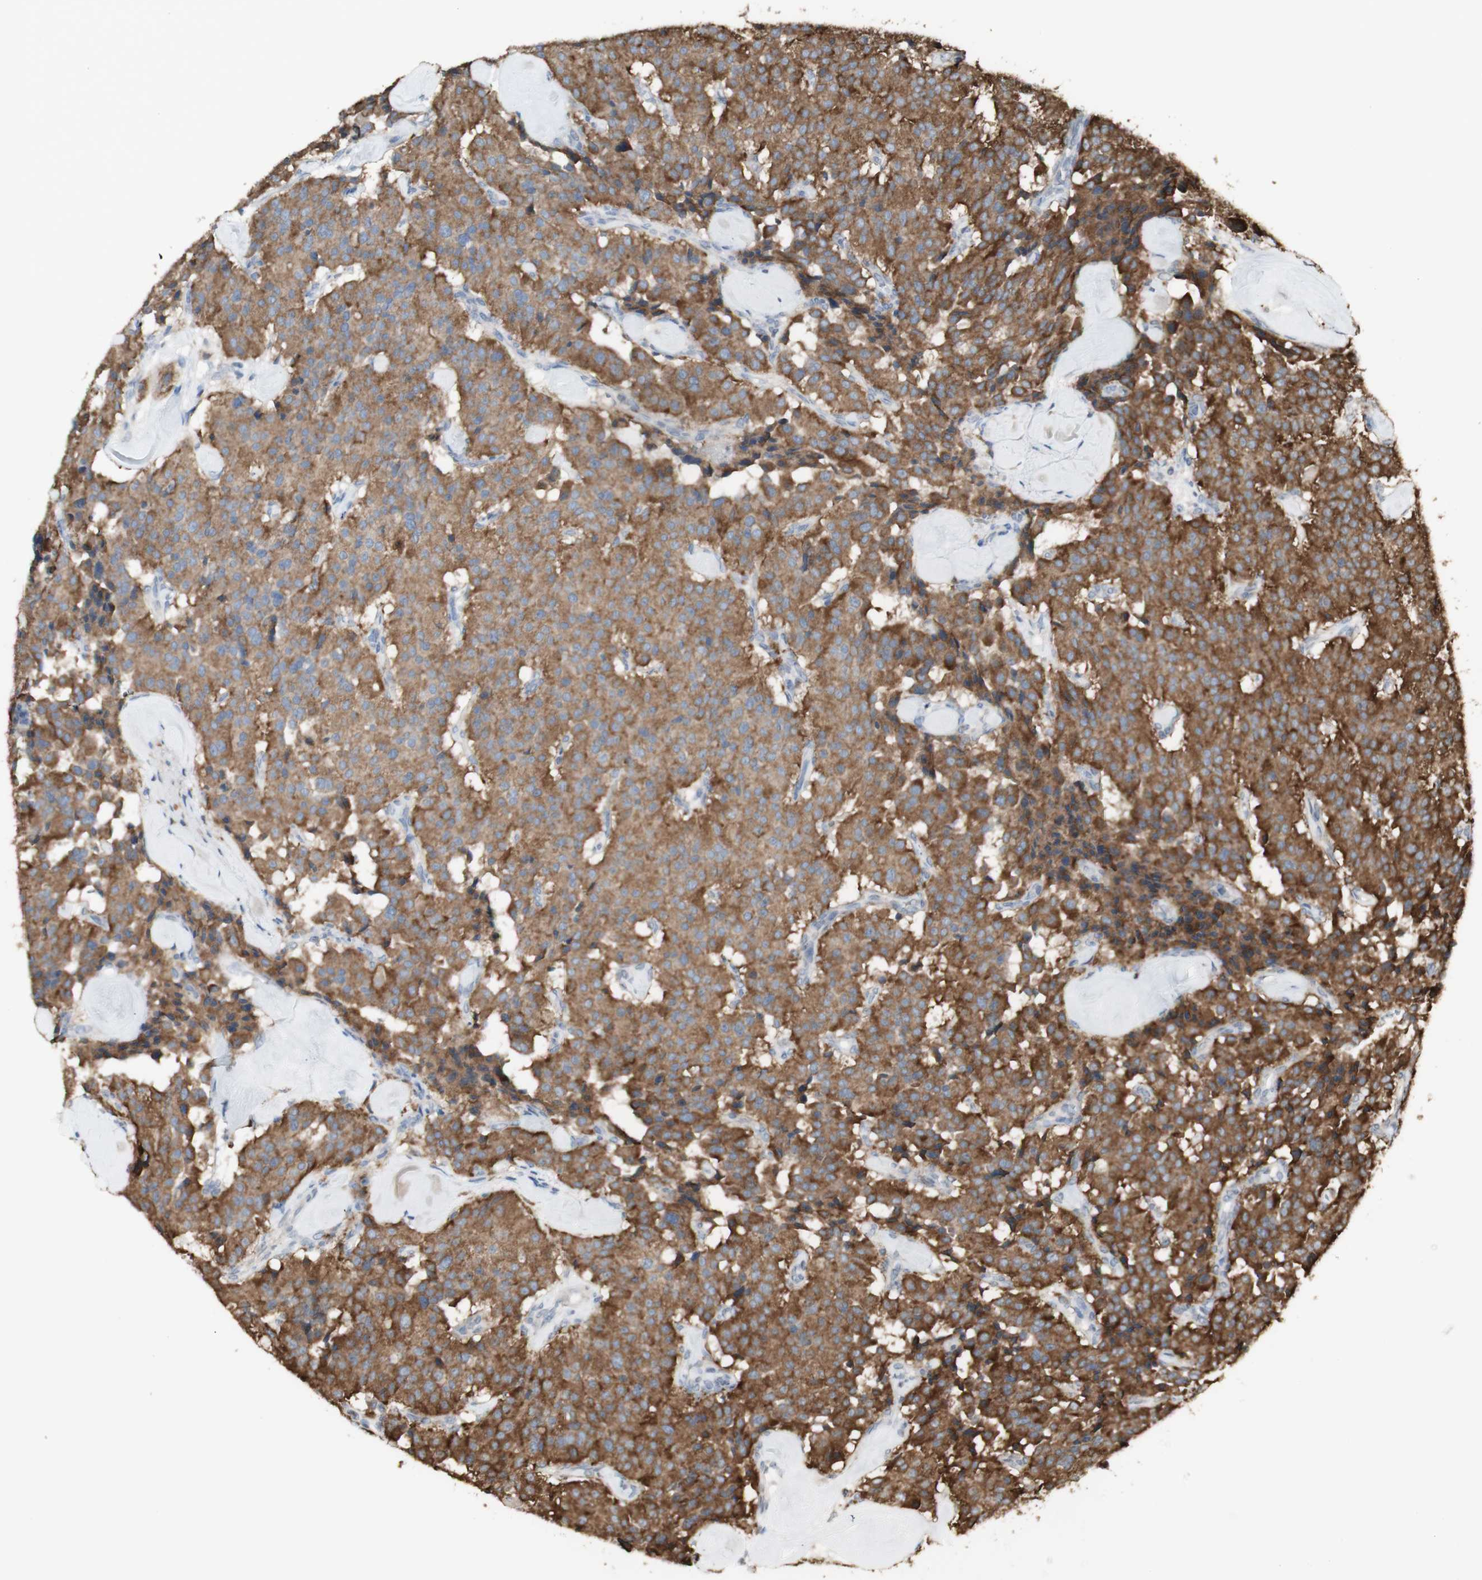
{"staining": {"intensity": "moderate", "quantity": ">75%", "location": "cytoplasmic/membranous"}, "tissue": "carcinoid", "cell_type": "Tumor cells", "image_type": "cancer", "snomed": [{"axis": "morphology", "description": "Carcinoid, malignant, NOS"}, {"axis": "topography", "description": "Lung"}], "caption": "Protein staining of malignant carcinoid tissue exhibits moderate cytoplasmic/membranous staining in about >75% of tumor cells.", "gene": "ATP6V1E1", "patient": {"sex": "male", "age": 30}}